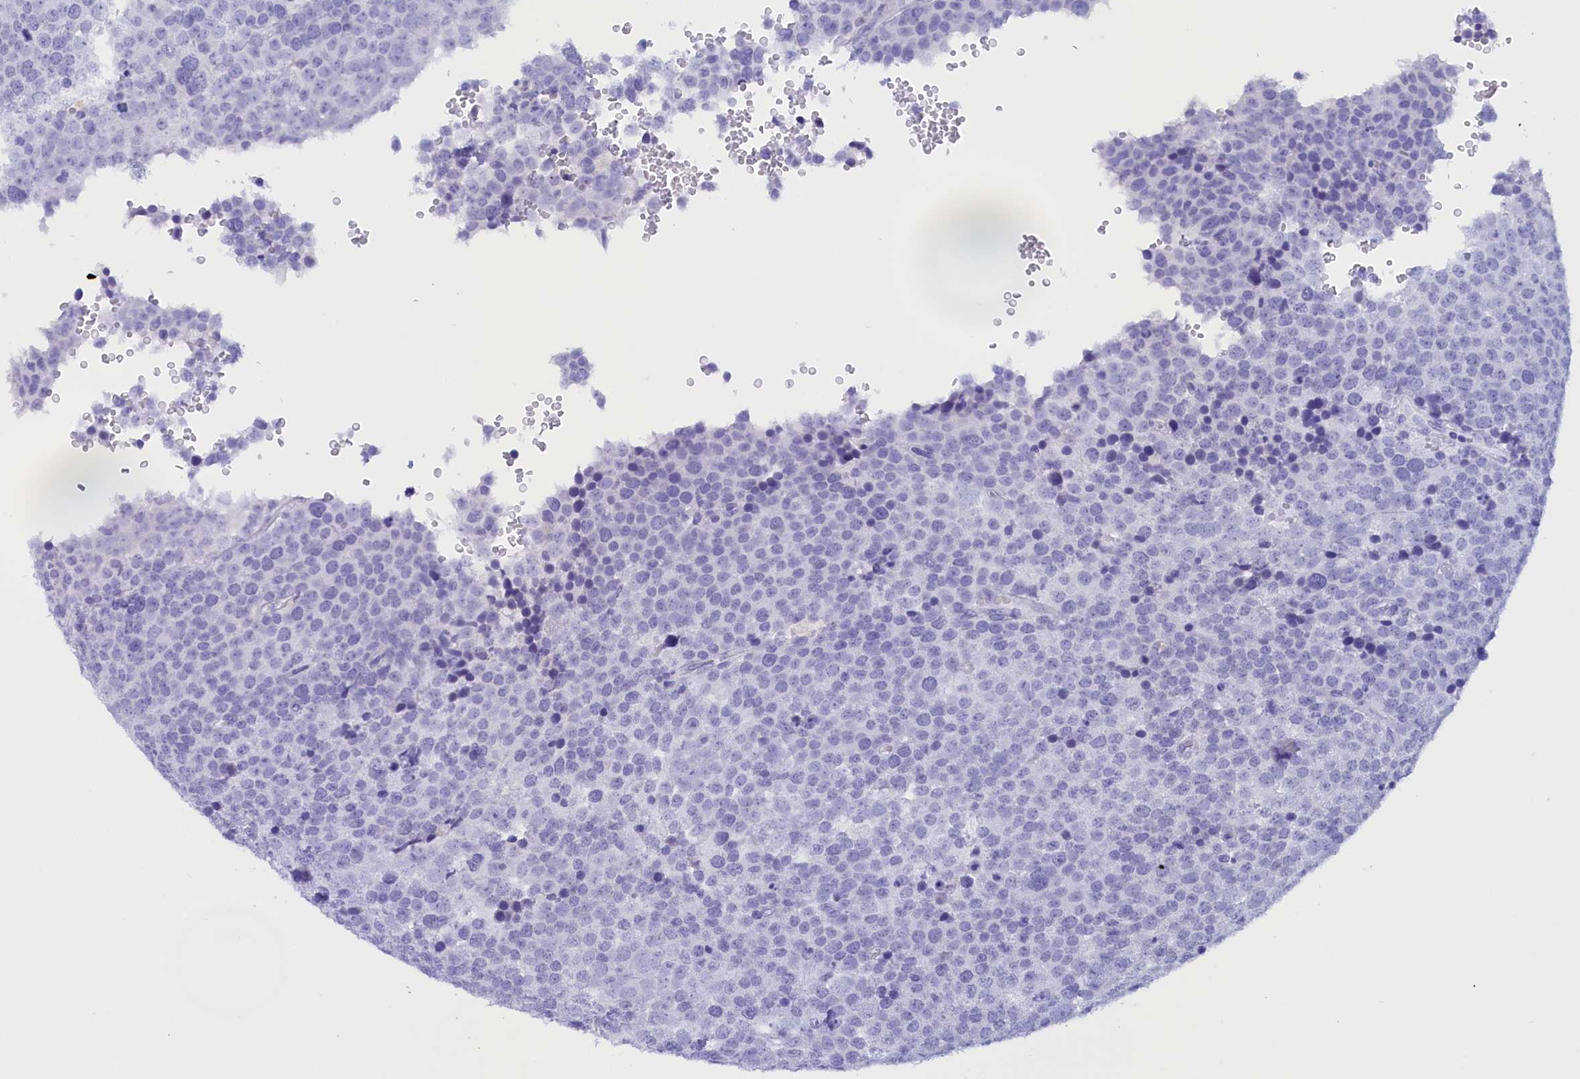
{"staining": {"intensity": "negative", "quantity": "none", "location": "none"}, "tissue": "testis cancer", "cell_type": "Tumor cells", "image_type": "cancer", "snomed": [{"axis": "morphology", "description": "Seminoma, NOS"}, {"axis": "topography", "description": "Testis"}], "caption": "IHC of testis cancer displays no staining in tumor cells.", "gene": "BRI3", "patient": {"sex": "male", "age": 71}}